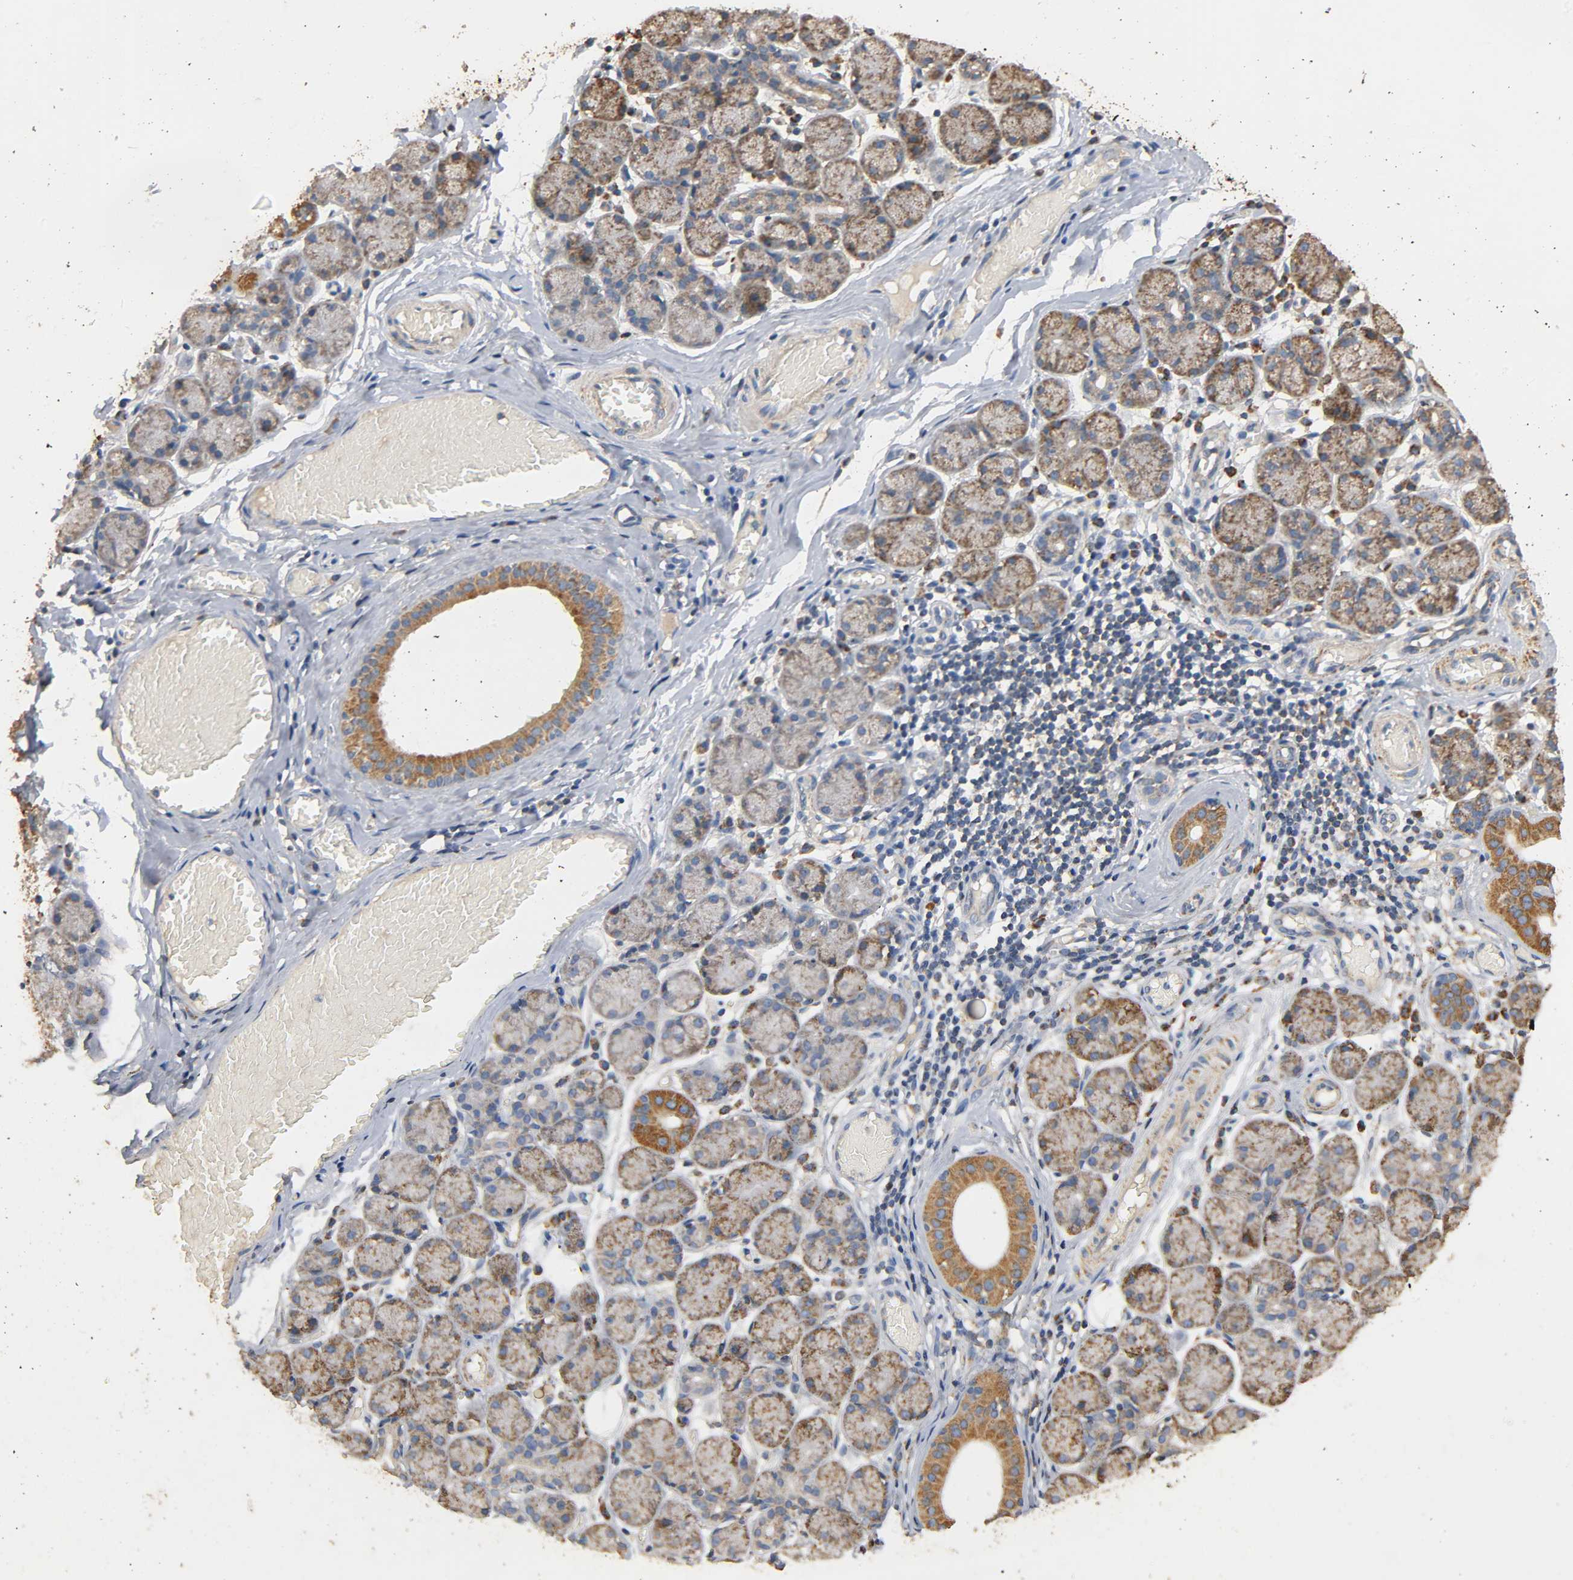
{"staining": {"intensity": "moderate", "quantity": "25%-75%", "location": "cytoplasmic/membranous"}, "tissue": "salivary gland", "cell_type": "Glandular cells", "image_type": "normal", "snomed": [{"axis": "morphology", "description": "Normal tissue, NOS"}, {"axis": "topography", "description": "Salivary gland"}], "caption": "Protein expression analysis of benign human salivary gland reveals moderate cytoplasmic/membranous expression in about 25%-75% of glandular cells.", "gene": "NDUFS3", "patient": {"sex": "female", "age": 24}}